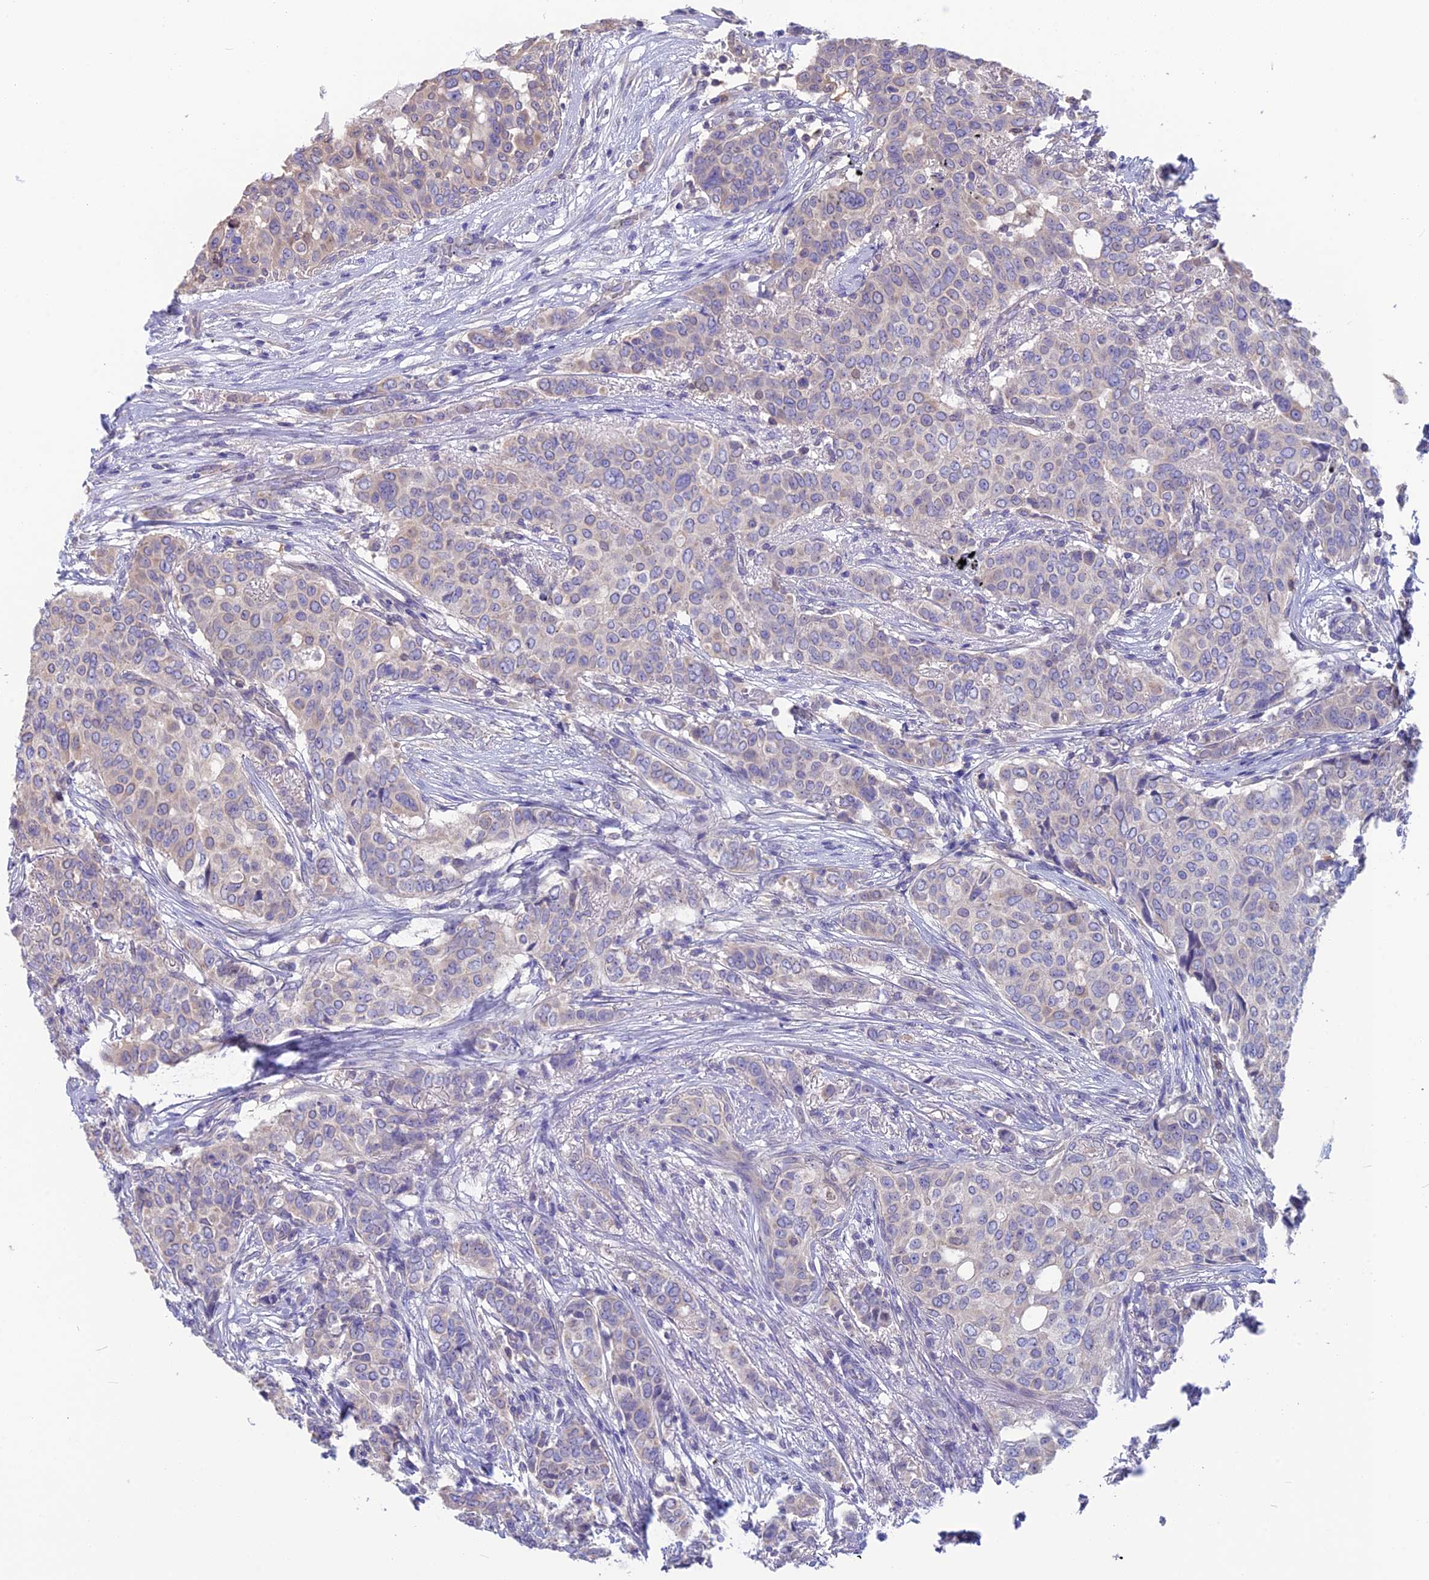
{"staining": {"intensity": "negative", "quantity": "none", "location": "none"}, "tissue": "breast cancer", "cell_type": "Tumor cells", "image_type": "cancer", "snomed": [{"axis": "morphology", "description": "Lobular carcinoma"}, {"axis": "topography", "description": "Breast"}], "caption": "This histopathology image is of breast lobular carcinoma stained with immunohistochemistry to label a protein in brown with the nuclei are counter-stained blue. There is no expression in tumor cells. (DAB immunohistochemistry, high magnification).", "gene": "SNAP91", "patient": {"sex": "female", "age": 51}}